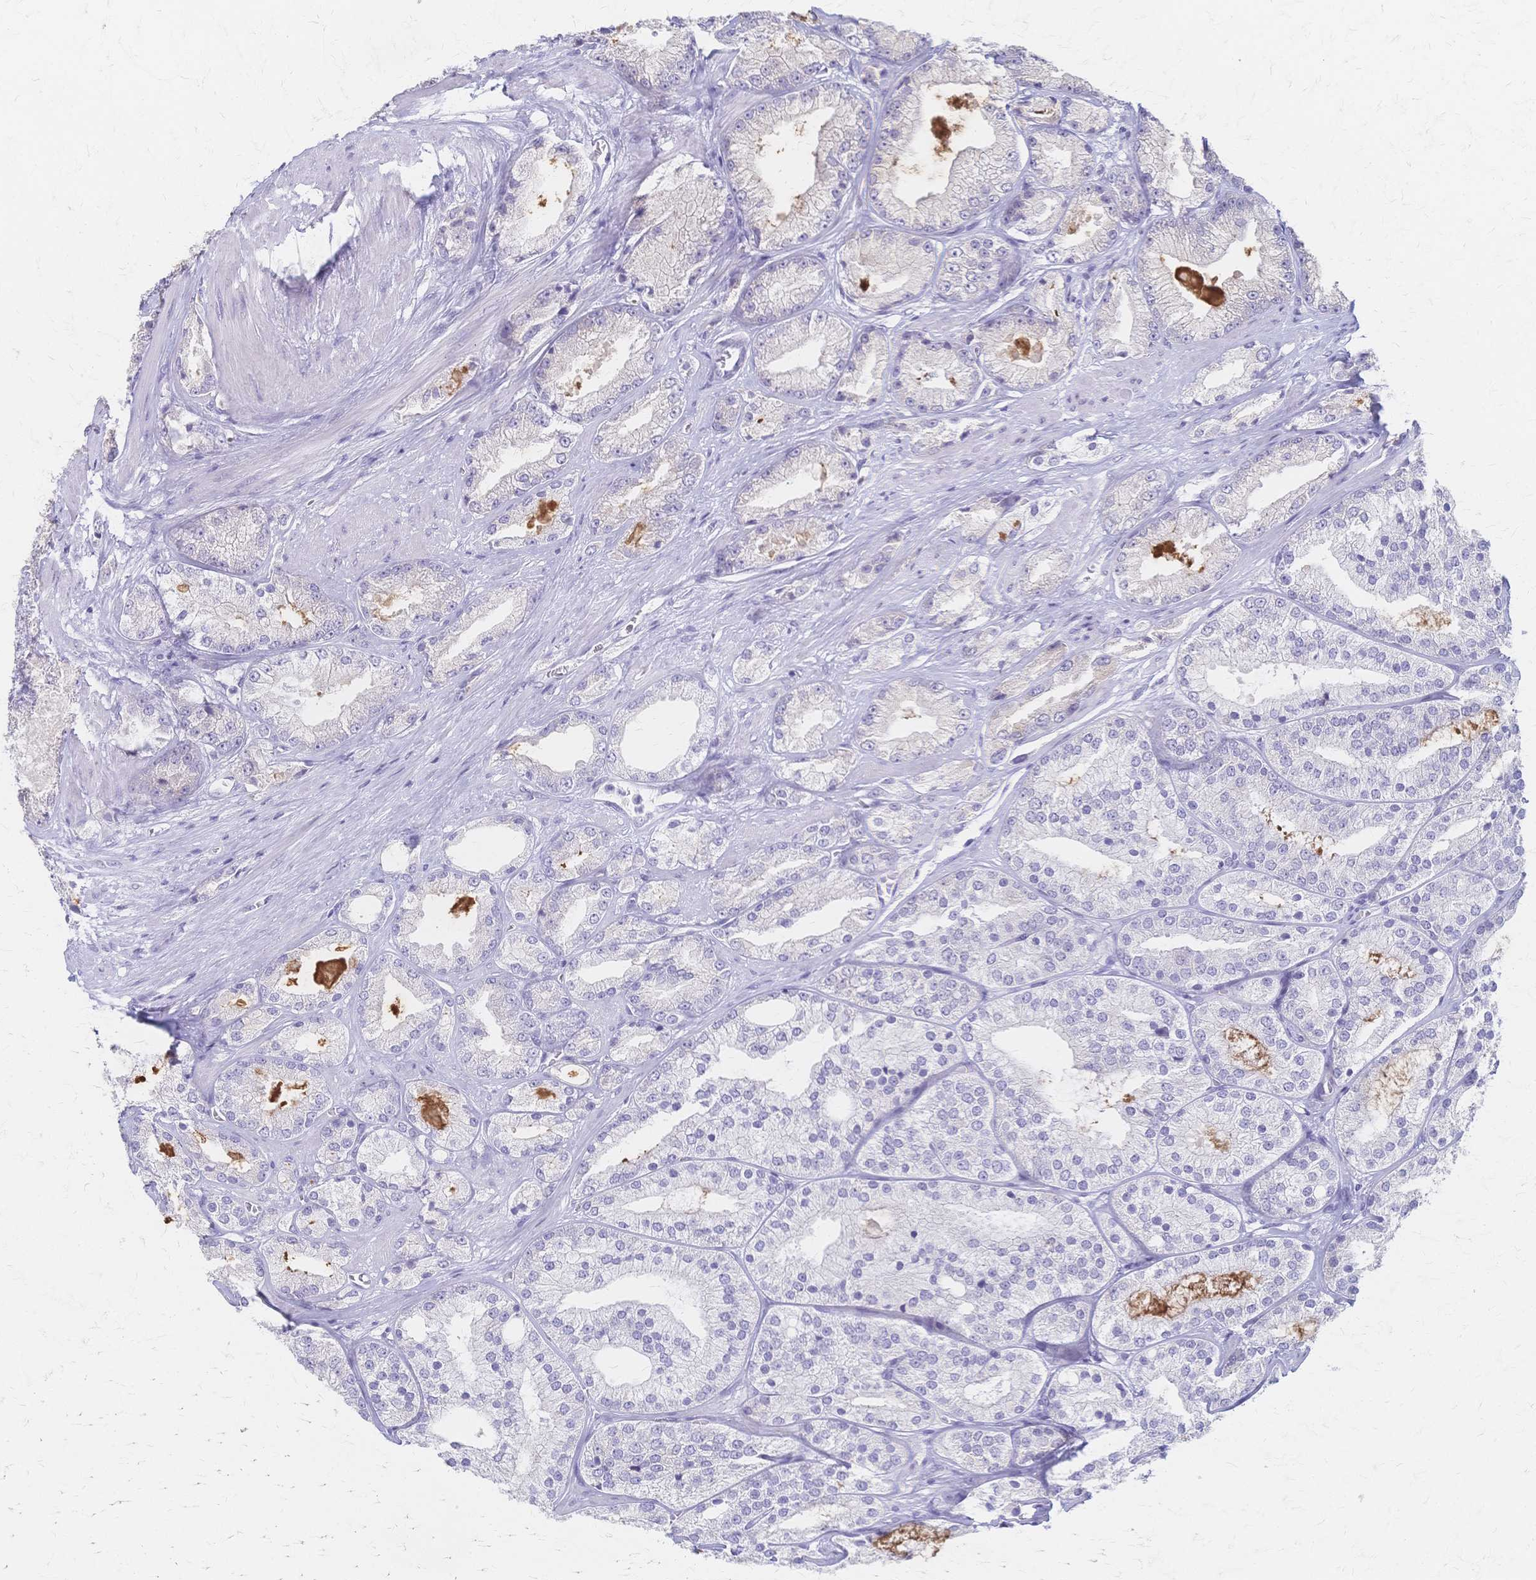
{"staining": {"intensity": "negative", "quantity": "none", "location": "none"}, "tissue": "prostate cancer", "cell_type": "Tumor cells", "image_type": "cancer", "snomed": [{"axis": "morphology", "description": "Adenocarcinoma, High grade"}, {"axis": "topography", "description": "Prostate"}], "caption": "This is an IHC image of human prostate high-grade adenocarcinoma. There is no positivity in tumor cells.", "gene": "CYB5A", "patient": {"sex": "male", "age": 68}}